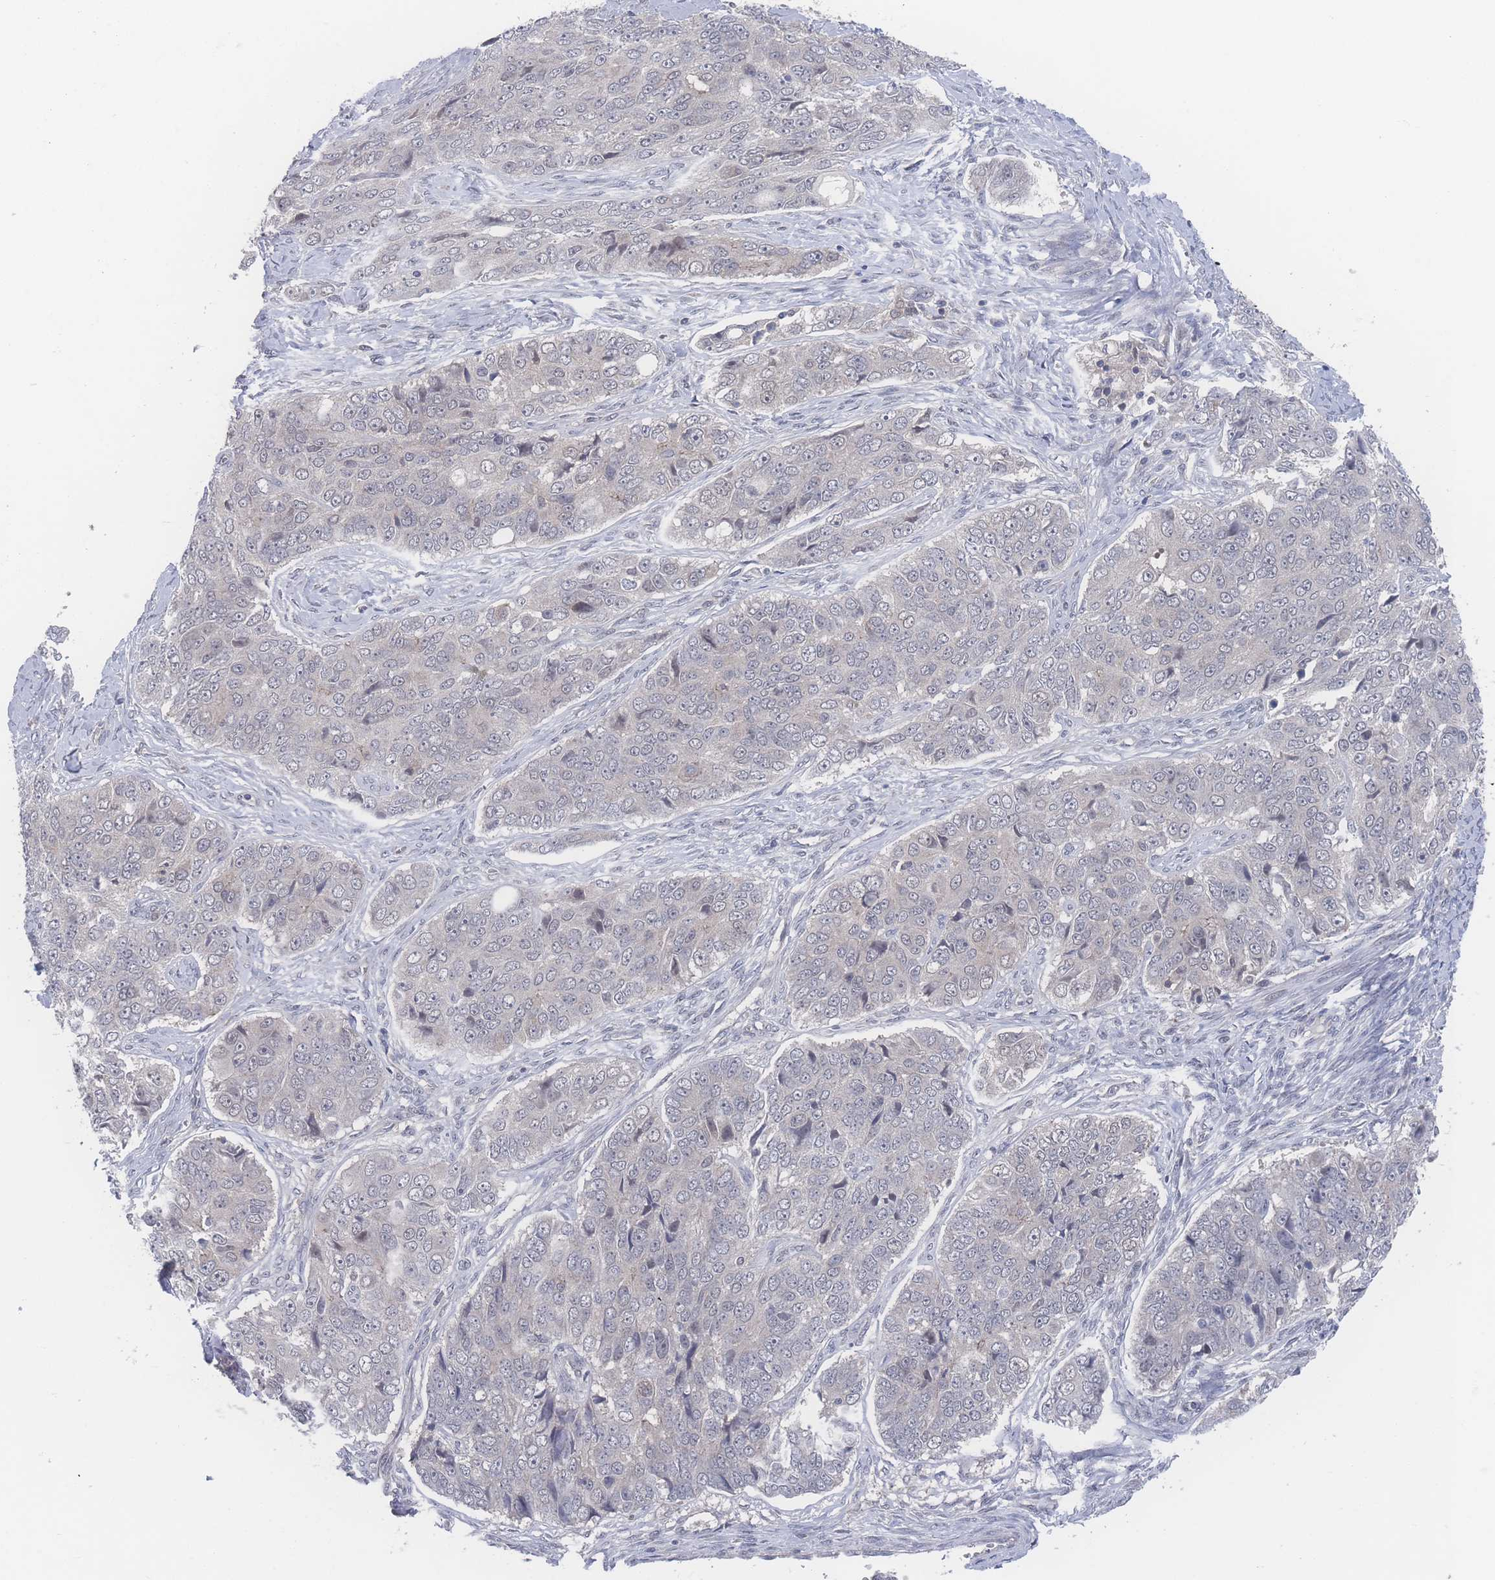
{"staining": {"intensity": "negative", "quantity": "none", "location": "none"}, "tissue": "ovarian cancer", "cell_type": "Tumor cells", "image_type": "cancer", "snomed": [{"axis": "morphology", "description": "Carcinoma, endometroid"}, {"axis": "topography", "description": "Ovary"}], "caption": "IHC image of neoplastic tissue: endometroid carcinoma (ovarian) stained with DAB (3,3'-diaminobenzidine) reveals no significant protein expression in tumor cells. (Brightfield microscopy of DAB (3,3'-diaminobenzidine) immunohistochemistry (IHC) at high magnification).", "gene": "NBEAL1", "patient": {"sex": "female", "age": 51}}